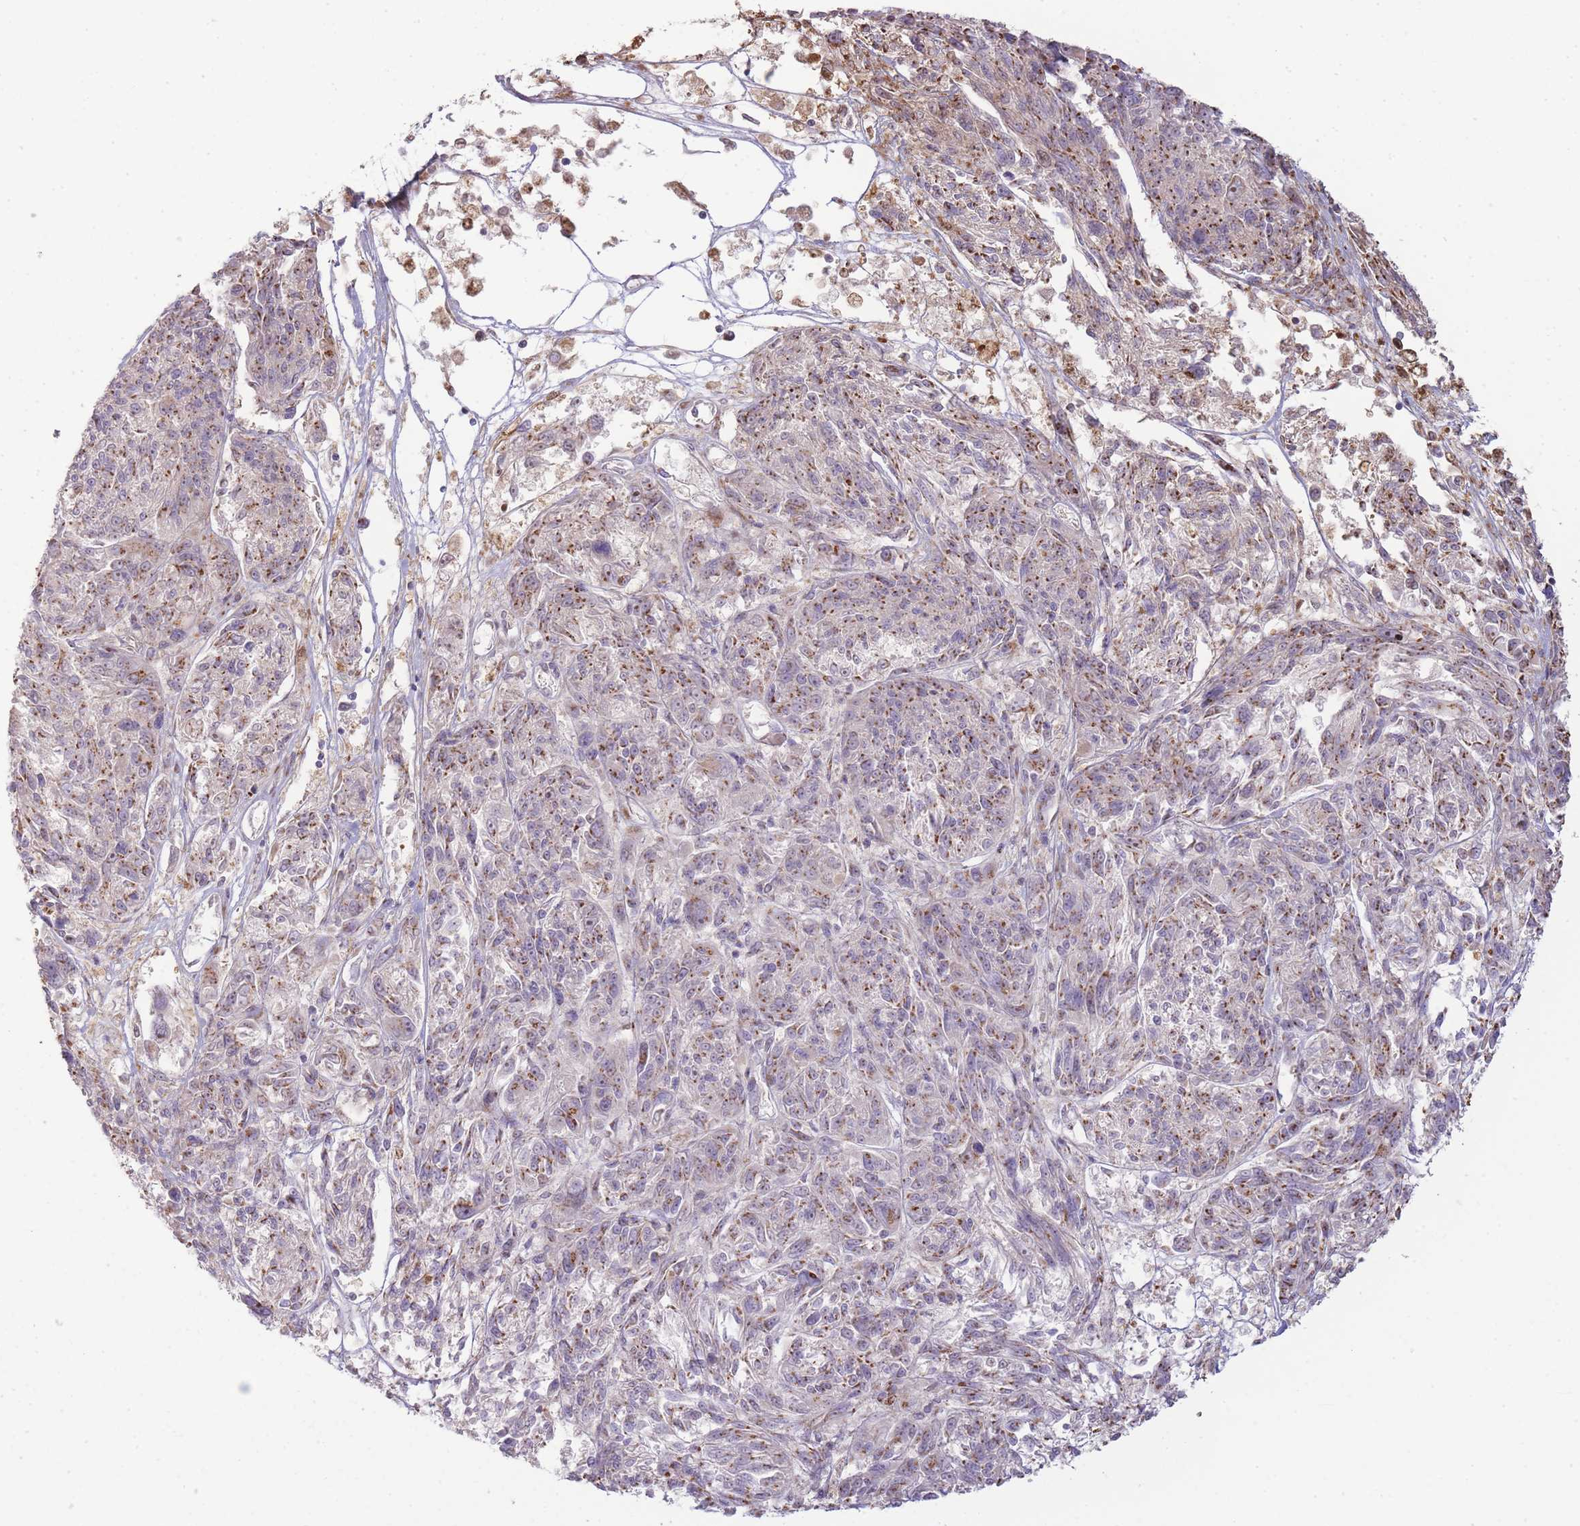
{"staining": {"intensity": "moderate", "quantity": "25%-75%", "location": "cytoplasmic/membranous"}, "tissue": "melanoma", "cell_type": "Tumor cells", "image_type": "cancer", "snomed": [{"axis": "morphology", "description": "Malignant melanoma, NOS"}, {"axis": "topography", "description": "Skin"}], "caption": "Immunohistochemical staining of melanoma reveals medium levels of moderate cytoplasmic/membranous expression in approximately 25%-75% of tumor cells.", "gene": "PPP3R2", "patient": {"sex": "male", "age": 53}}